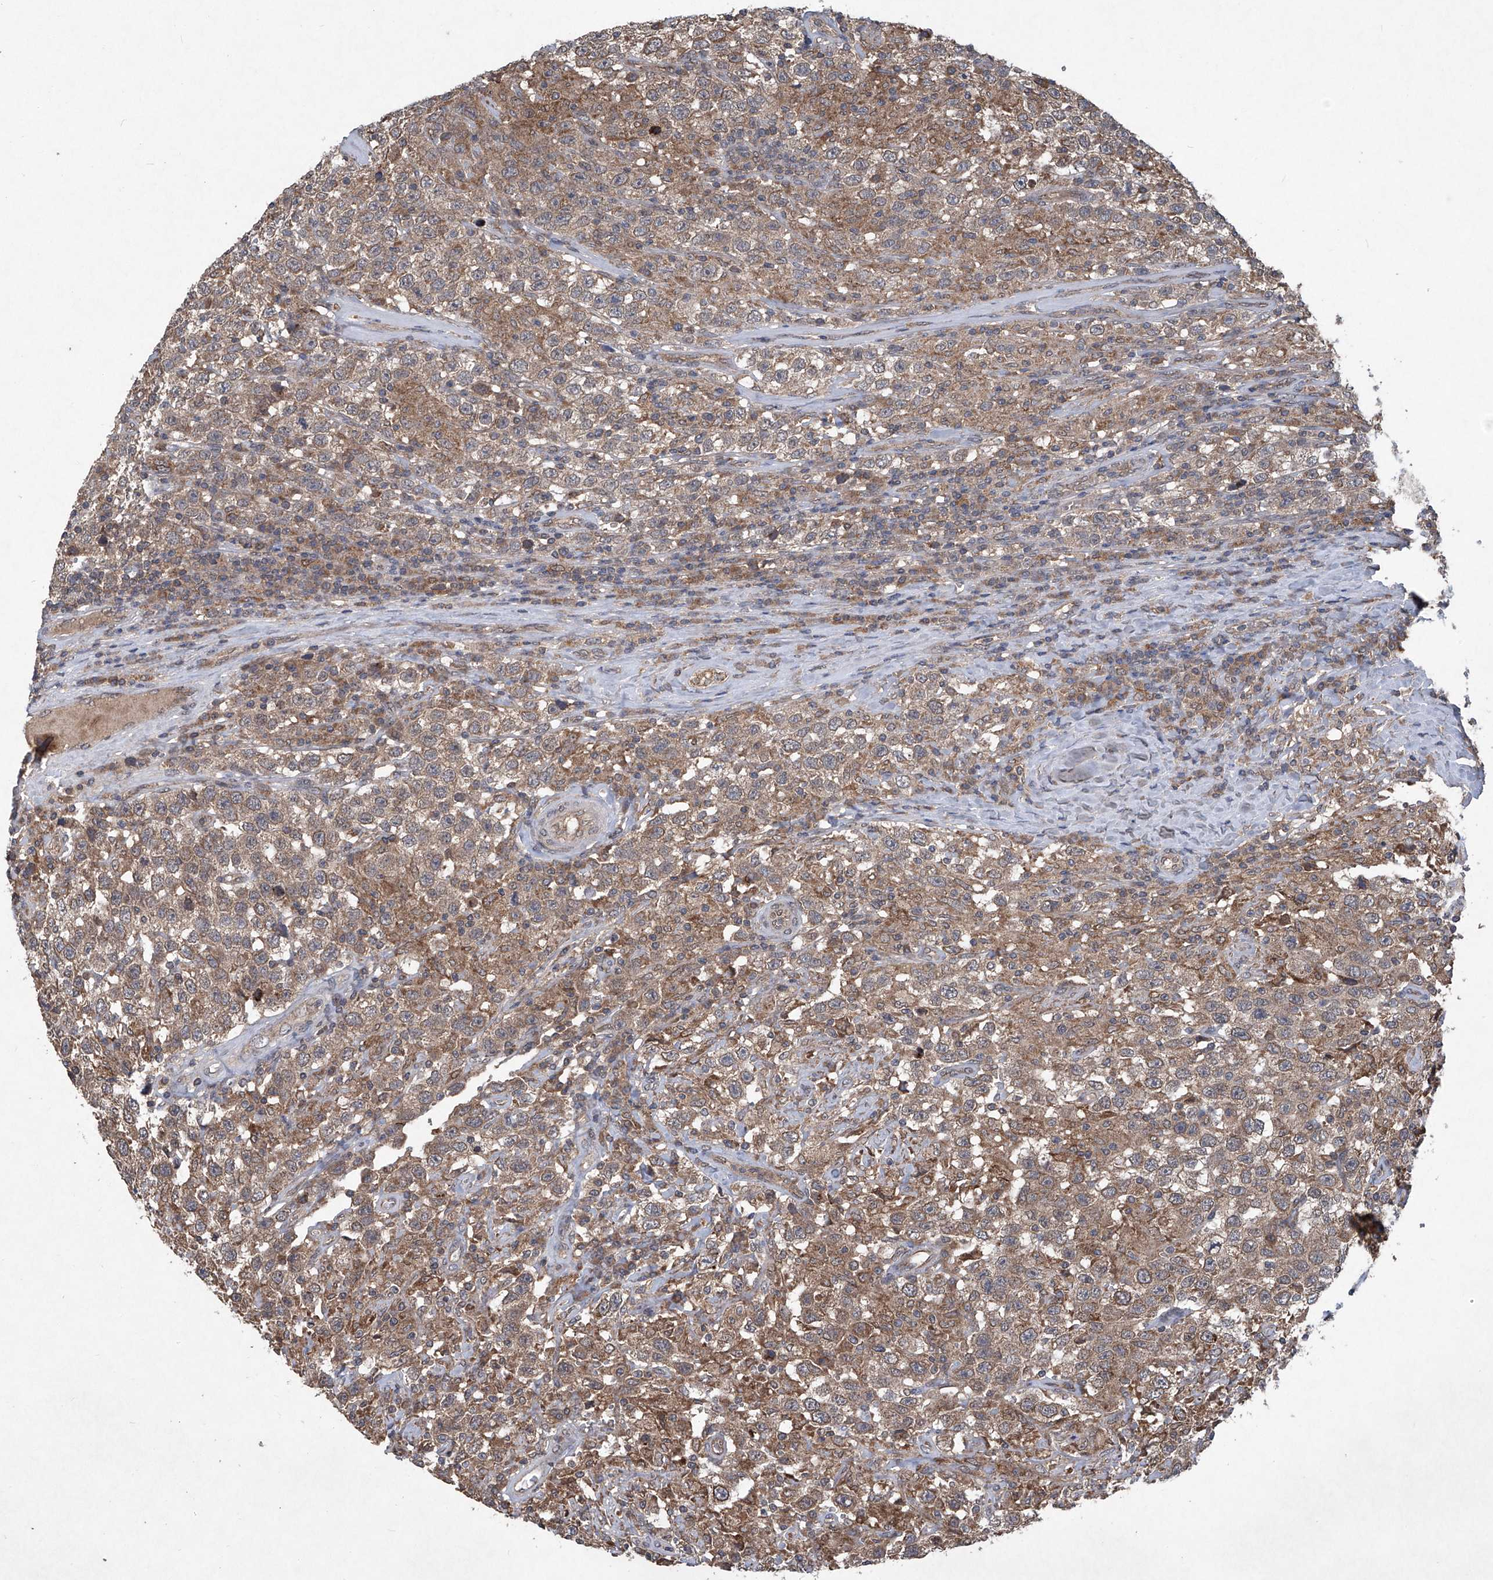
{"staining": {"intensity": "moderate", "quantity": ">75%", "location": "cytoplasmic/membranous"}, "tissue": "testis cancer", "cell_type": "Tumor cells", "image_type": "cancer", "snomed": [{"axis": "morphology", "description": "Seminoma, NOS"}, {"axis": "topography", "description": "Testis"}], "caption": "This image exhibits IHC staining of human testis seminoma, with medium moderate cytoplasmic/membranous expression in approximately >75% of tumor cells.", "gene": "SUMF2", "patient": {"sex": "male", "age": 41}}